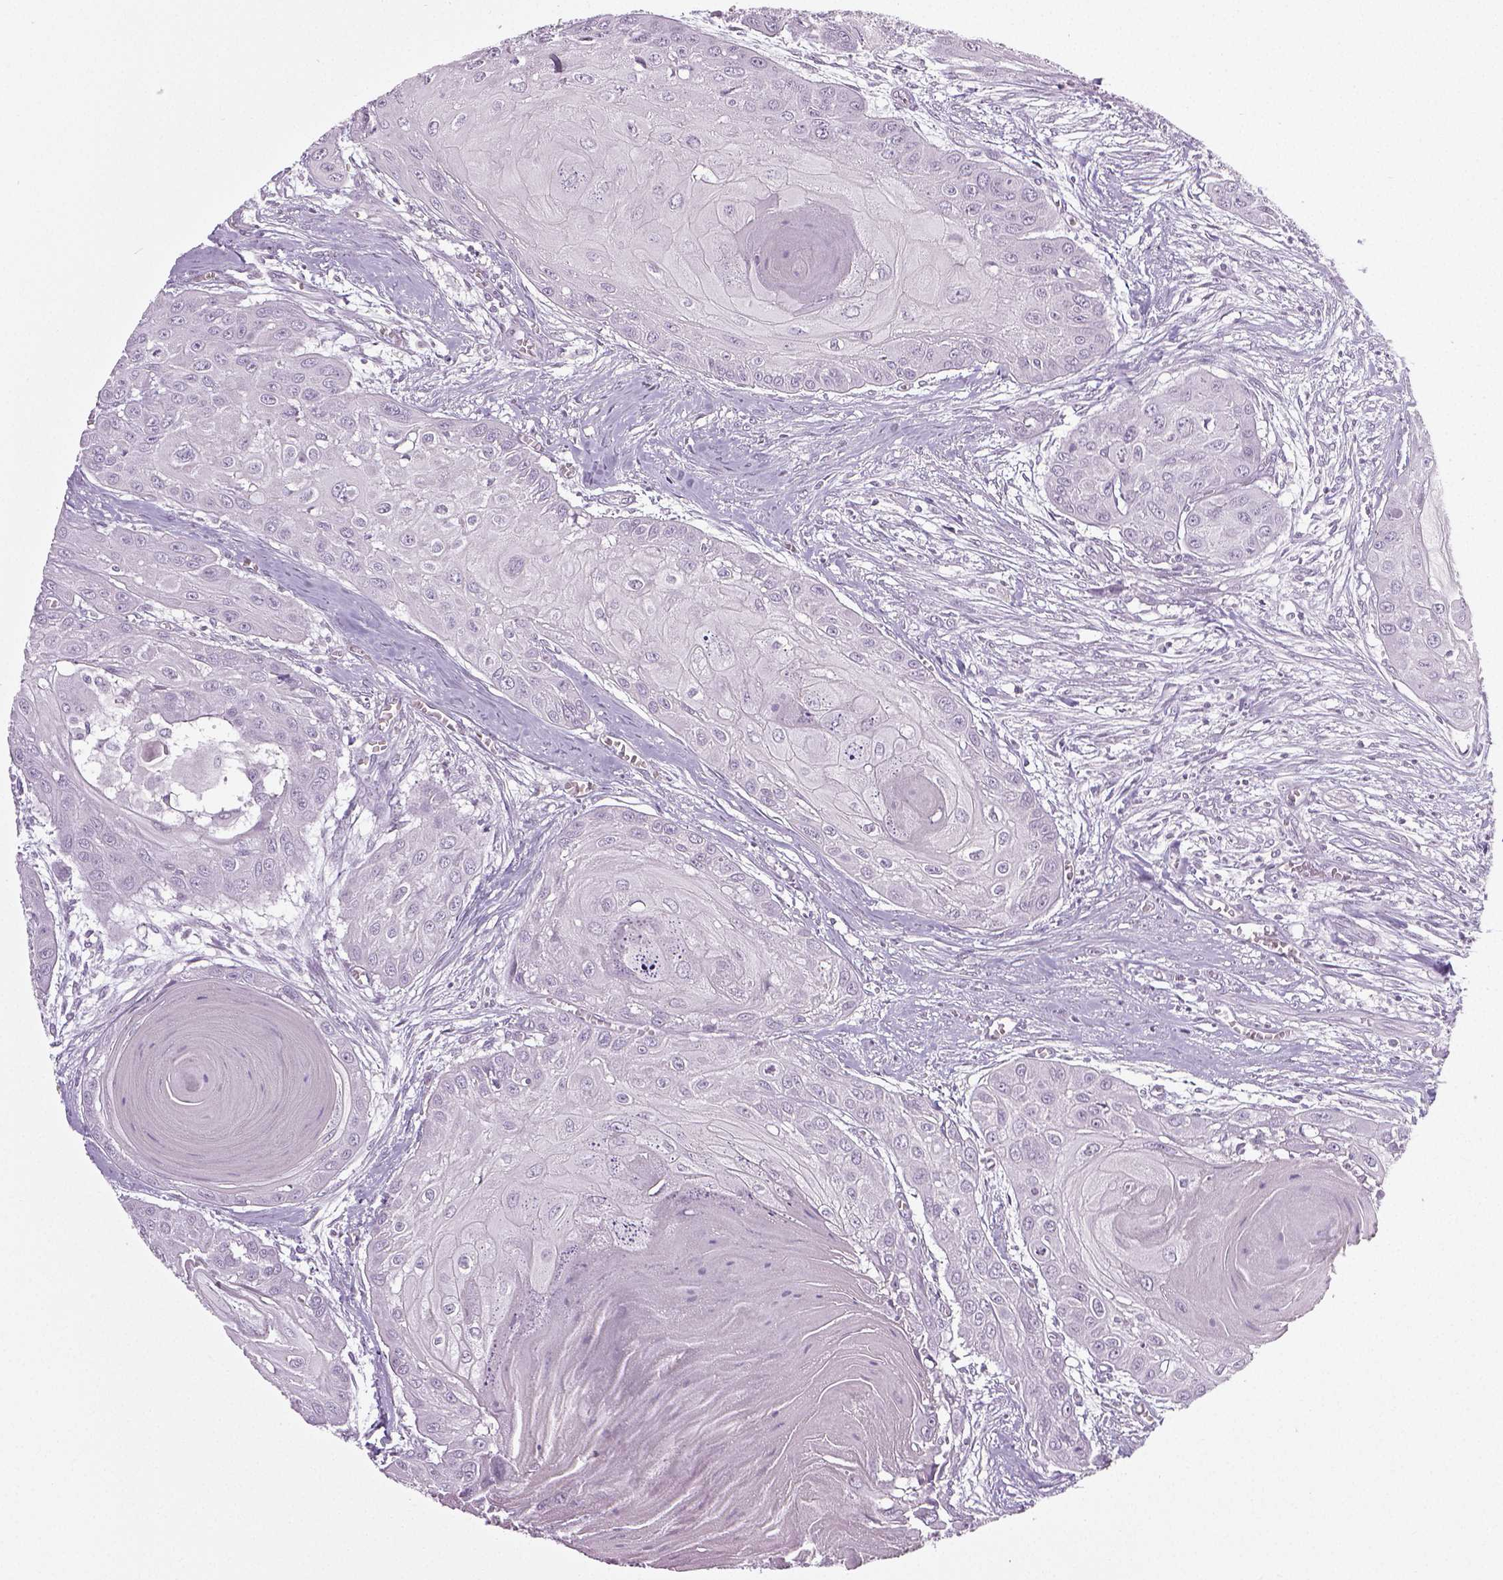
{"staining": {"intensity": "negative", "quantity": "none", "location": "none"}, "tissue": "head and neck cancer", "cell_type": "Tumor cells", "image_type": "cancer", "snomed": [{"axis": "morphology", "description": "Squamous cell carcinoma, NOS"}, {"axis": "topography", "description": "Oral tissue"}, {"axis": "topography", "description": "Head-Neck"}], "caption": "The micrograph displays no significant expression in tumor cells of head and neck cancer.", "gene": "NECAB2", "patient": {"sex": "male", "age": 71}}